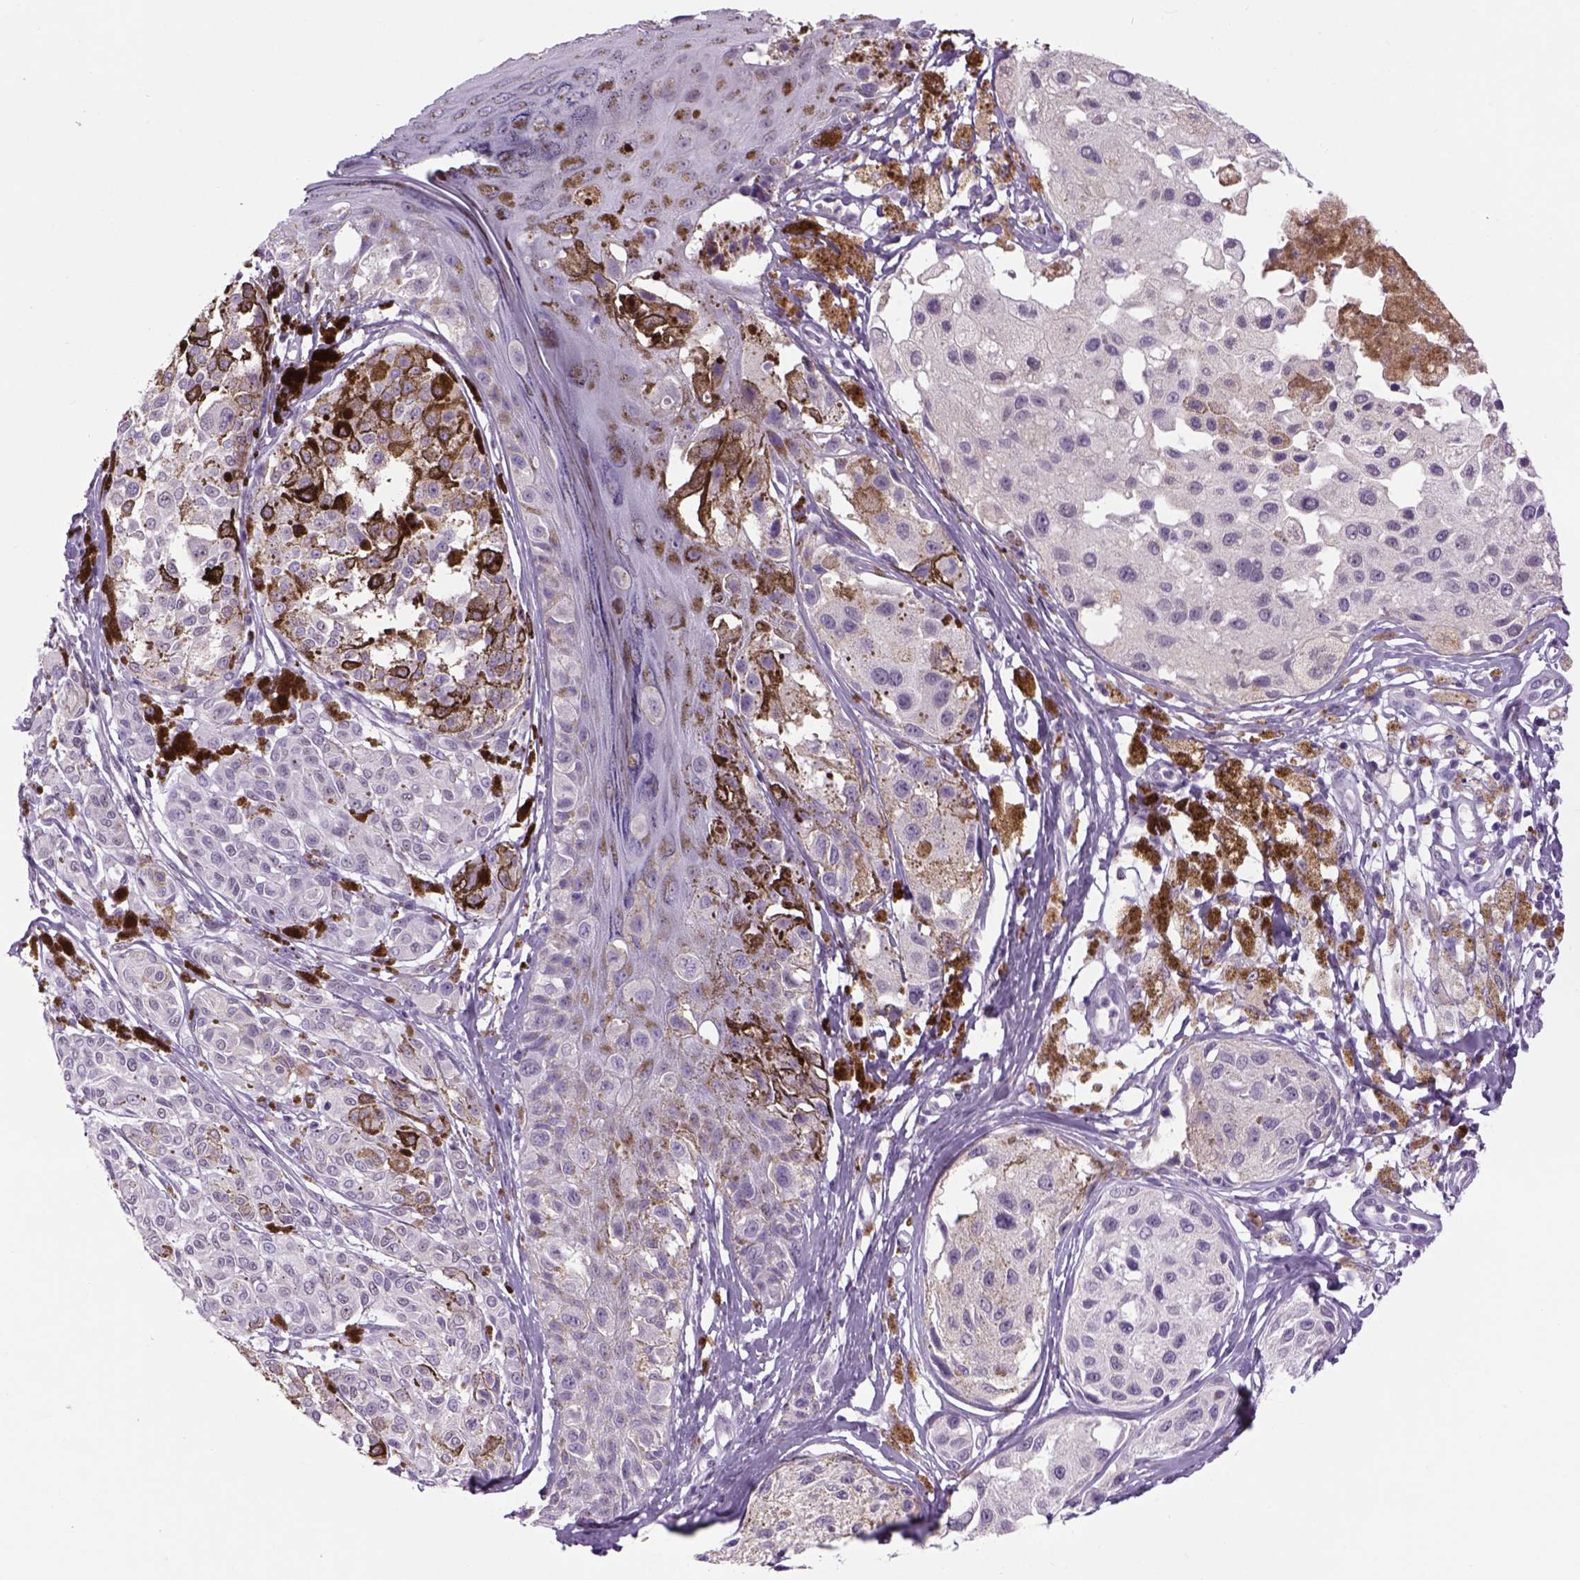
{"staining": {"intensity": "weak", "quantity": "<25%", "location": "cytoplasmic/membranous"}, "tissue": "melanoma", "cell_type": "Tumor cells", "image_type": "cancer", "snomed": [{"axis": "morphology", "description": "Malignant melanoma, NOS"}, {"axis": "topography", "description": "Skin"}], "caption": "Tumor cells are negative for brown protein staining in malignant melanoma.", "gene": "DBH", "patient": {"sex": "female", "age": 38}}